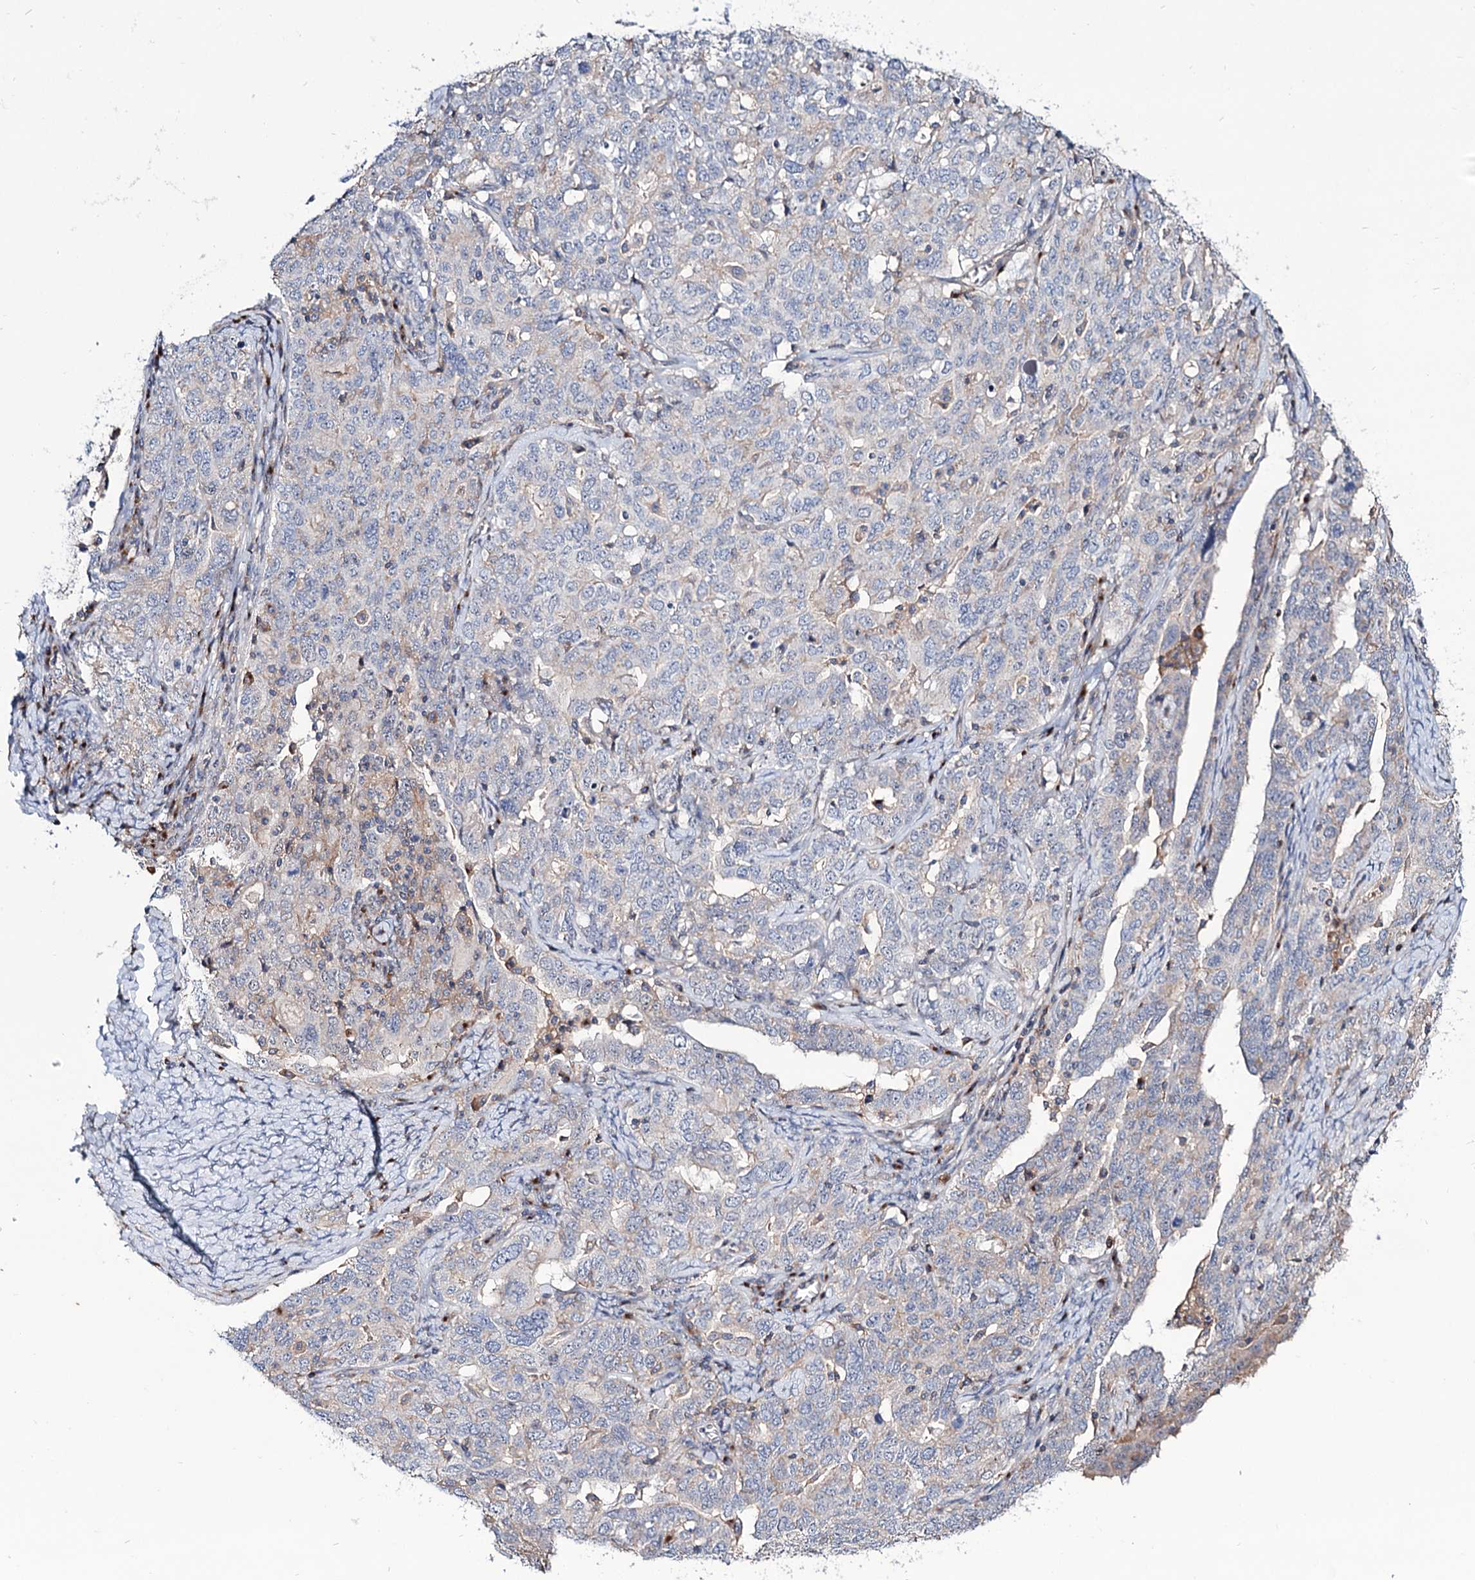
{"staining": {"intensity": "weak", "quantity": "<25%", "location": "cytoplasmic/membranous"}, "tissue": "ovarian cancer", "cell_type": "Tumor cells", "image_type": "cancer", "snomed": [{"axis": "morphology", "description": "Carcinoma, endometroid"}, {"axis": "topography", "description": "Ovary"}], "caption": "The IHC photomicrograph has no significant positivity in tumor cells of ovarian endometroid carcinoma tissue. Brightfield microscopy of immunohistochemistry stained with DAB (brown) and hematoxylin (blue), captured at high magnification.", "gene": "SEC24A", "patient": {"sex": "female", "age": 62}}